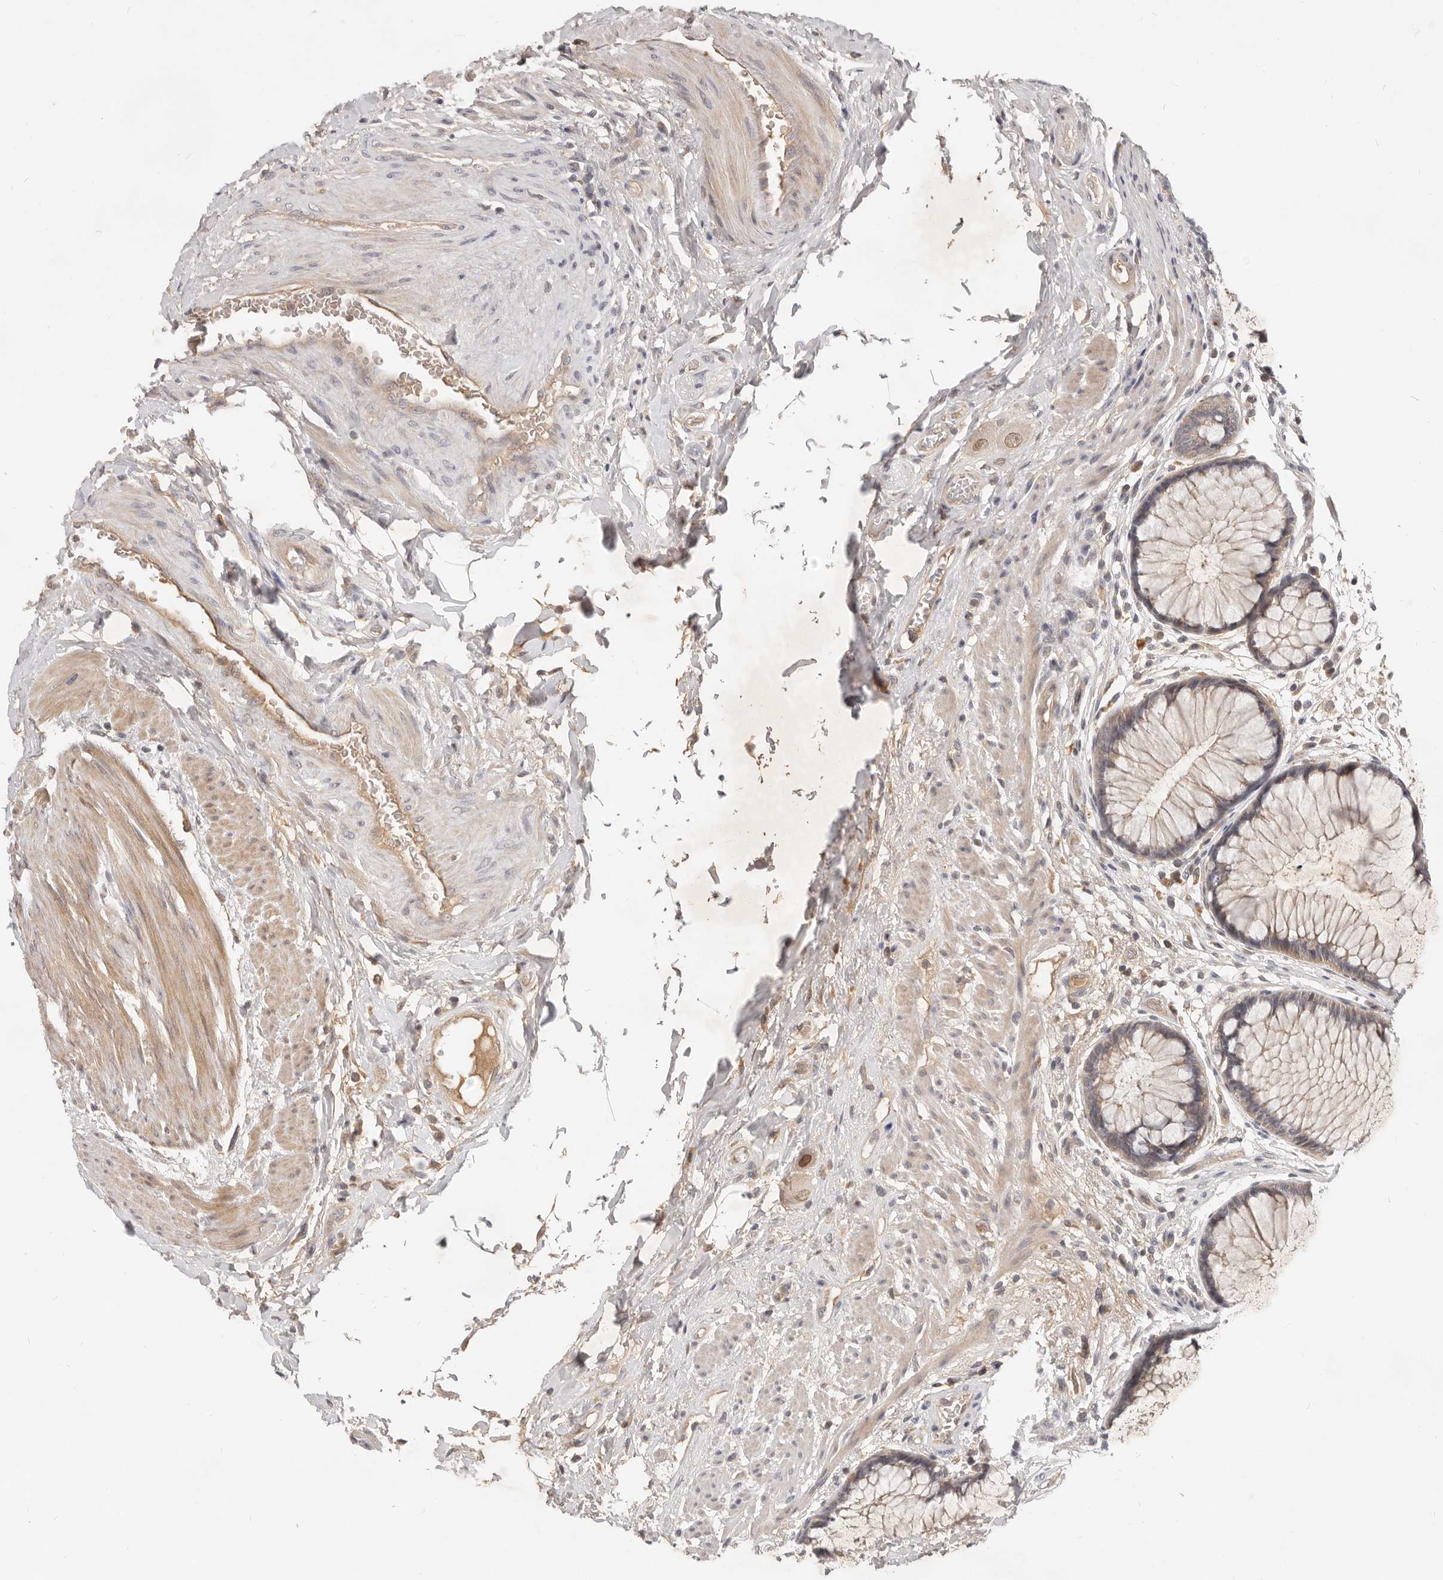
{"staining": {"intensity": "moderate", "quantity": "25%-75%", "location": "cytoplasmic/membranous"}, "tissue": "rectum", "cell_type": "Glandular cells", "image_type": "normal", "snomed": [{"axis": "morphology", "description": "Normal tissue, NOS"}, {"axis": "topography", "description": "Rectum"}], "caption": "Immunohistochemical staining of normal rectum shows medium levels of moderate cytoplasmic/membranous expression in approximately 25%-75% of glandular cells.", "gene": "USP49", "patient": {"sex": "male", "age": 51}}